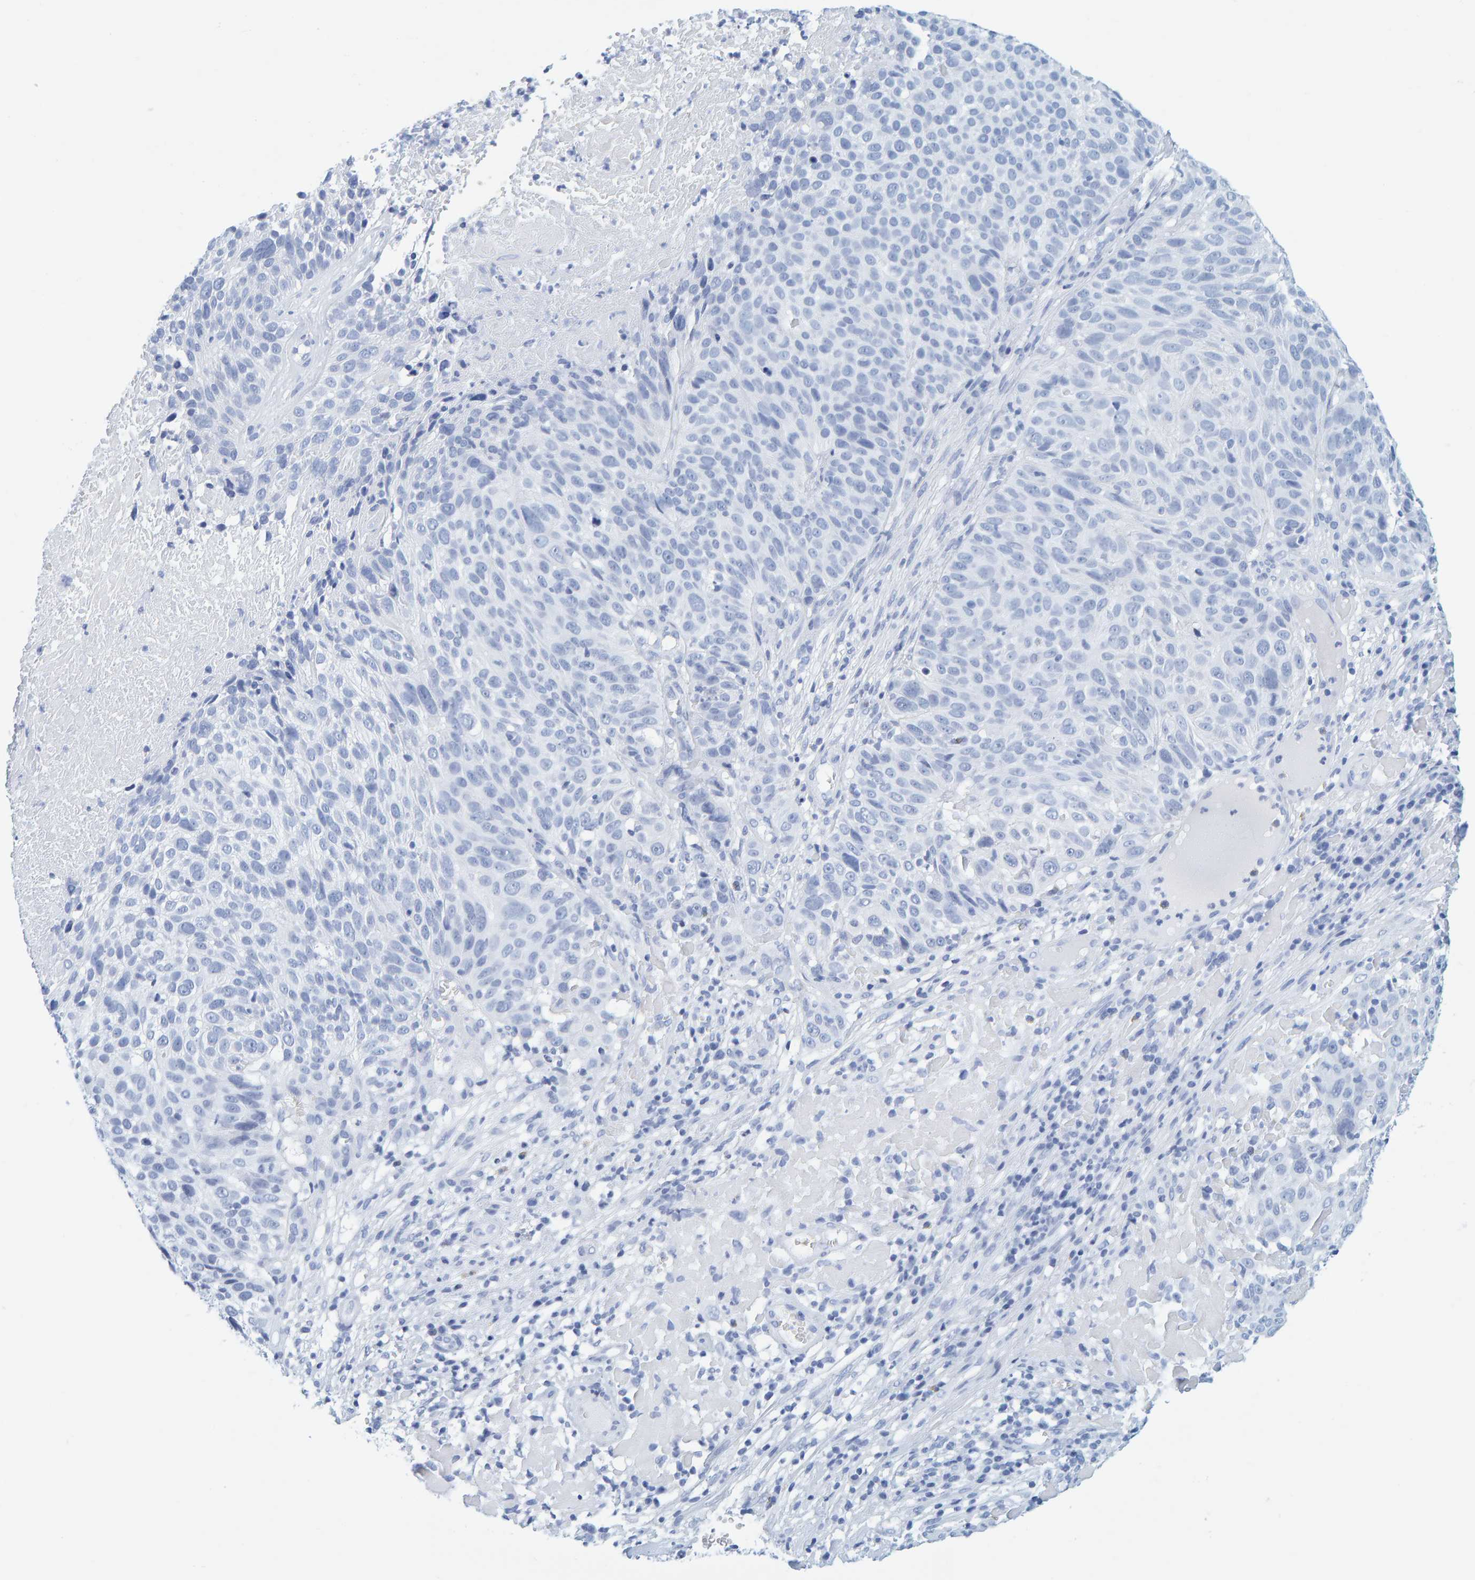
{"staining": {"intensity": "negative", "quantity": "none", "location": "none"}, "tissue": "cervical cancer", "cell_type": "Tumor cells", "image_type": "cancer", "snomed": [{"axis": "morphology", "description": "Squamous cell carcinoma, NOS"}, {"axis": "topography", "description": "Cervix"}], "caption": "Cervical cancer stained for a protein using immunohistochemistry (IHC) shows no expression tumor cells.", "gene": "SFTPC", "patient": {"sex": "female", "age": 74}}